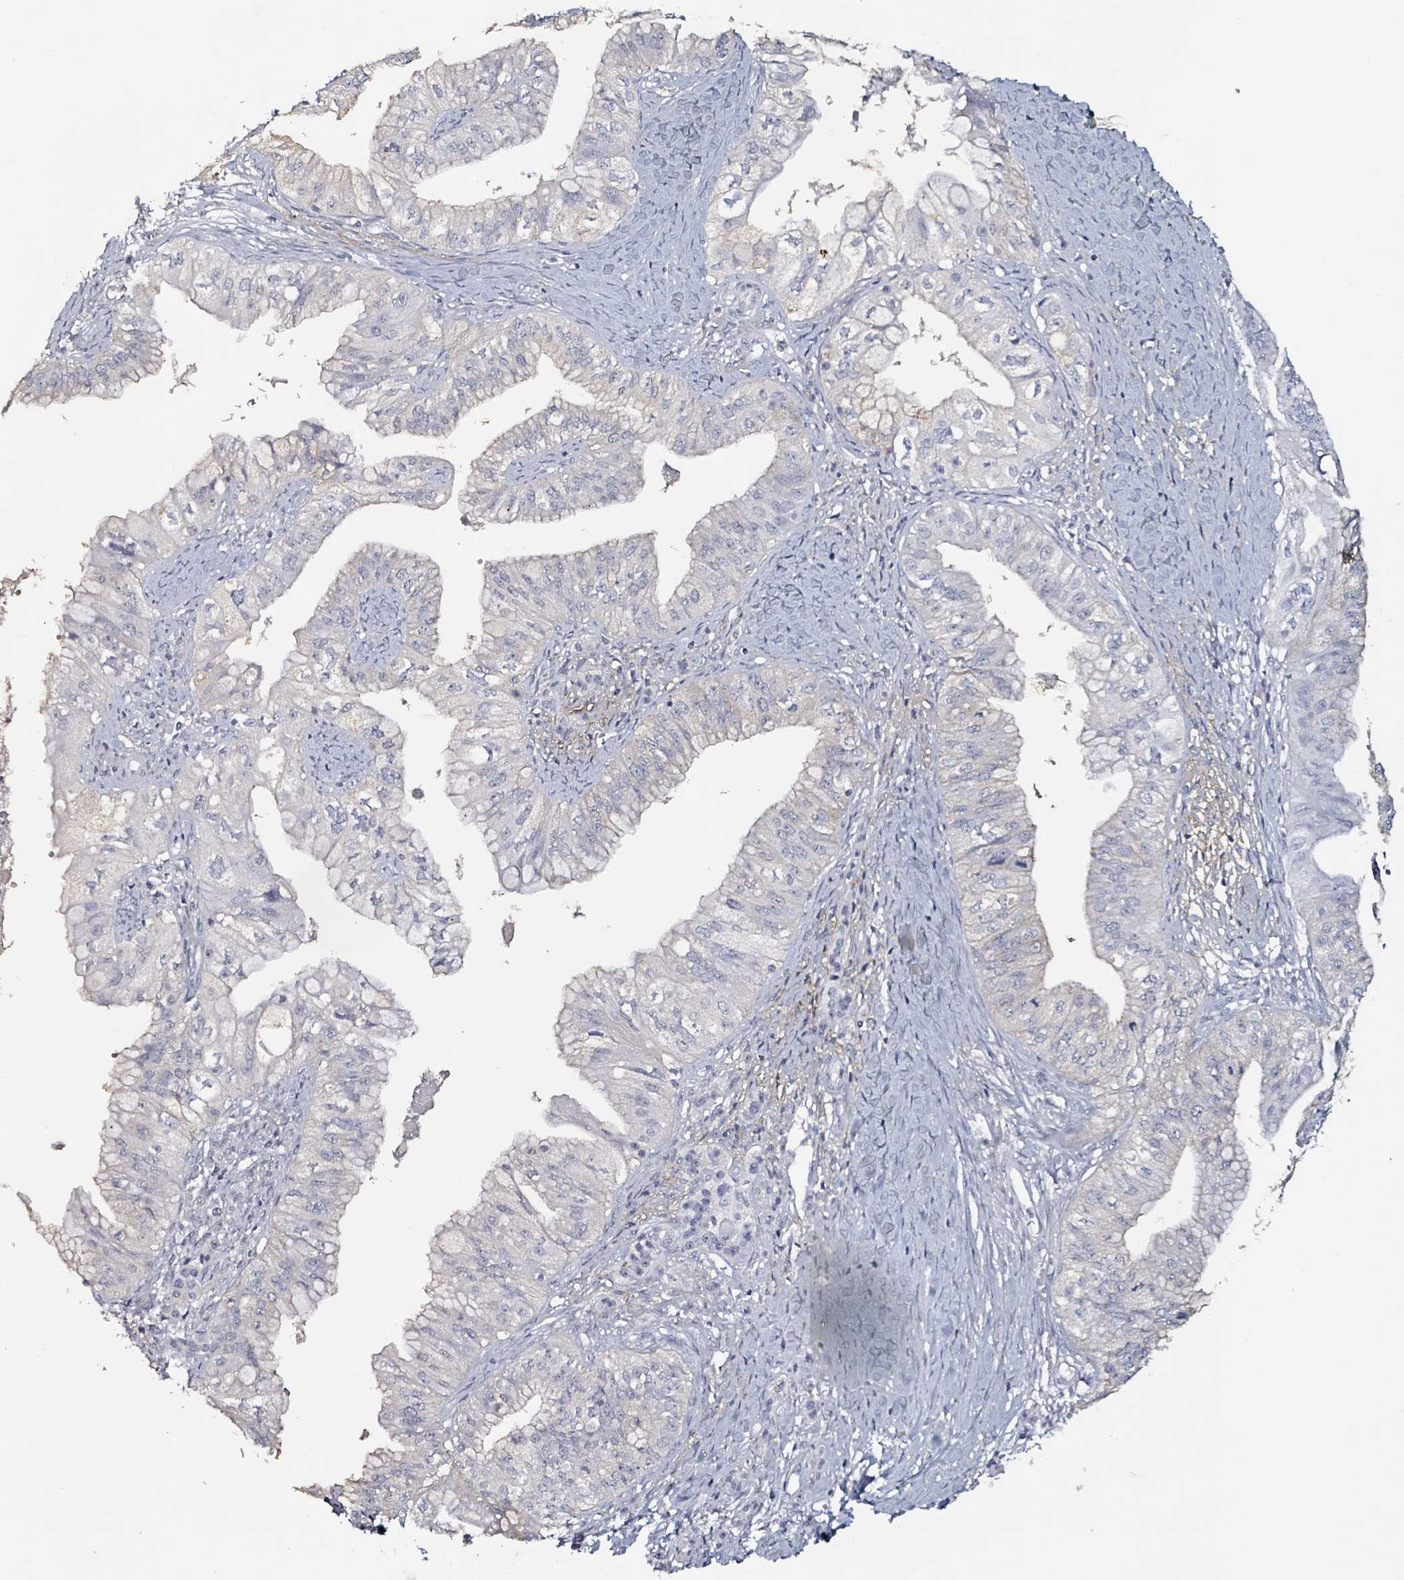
{"staining": {"intensity": "negative", "quantity": "none", "location": "none"}, "tissue": "pancreatic cancer", "cell_type": "Tumor cells", "image_type": "cancer", "snomed": [{"axis": "morphology", "description": "Adenocarcinoma, NOS"}, {"axis": "topography", "description": "Pancreas"}], "caption": "High power microscopy image of an IHC micrograph of pancreatic cancer, revealing no significant staining in tumor cells. (DAB (3,3'-diaminobenzidine) immunohistochemistry visualized using brightfield microscopy, high magnification).", "gene": "CA9", "patient": {"sex": "male", "age": 71}}